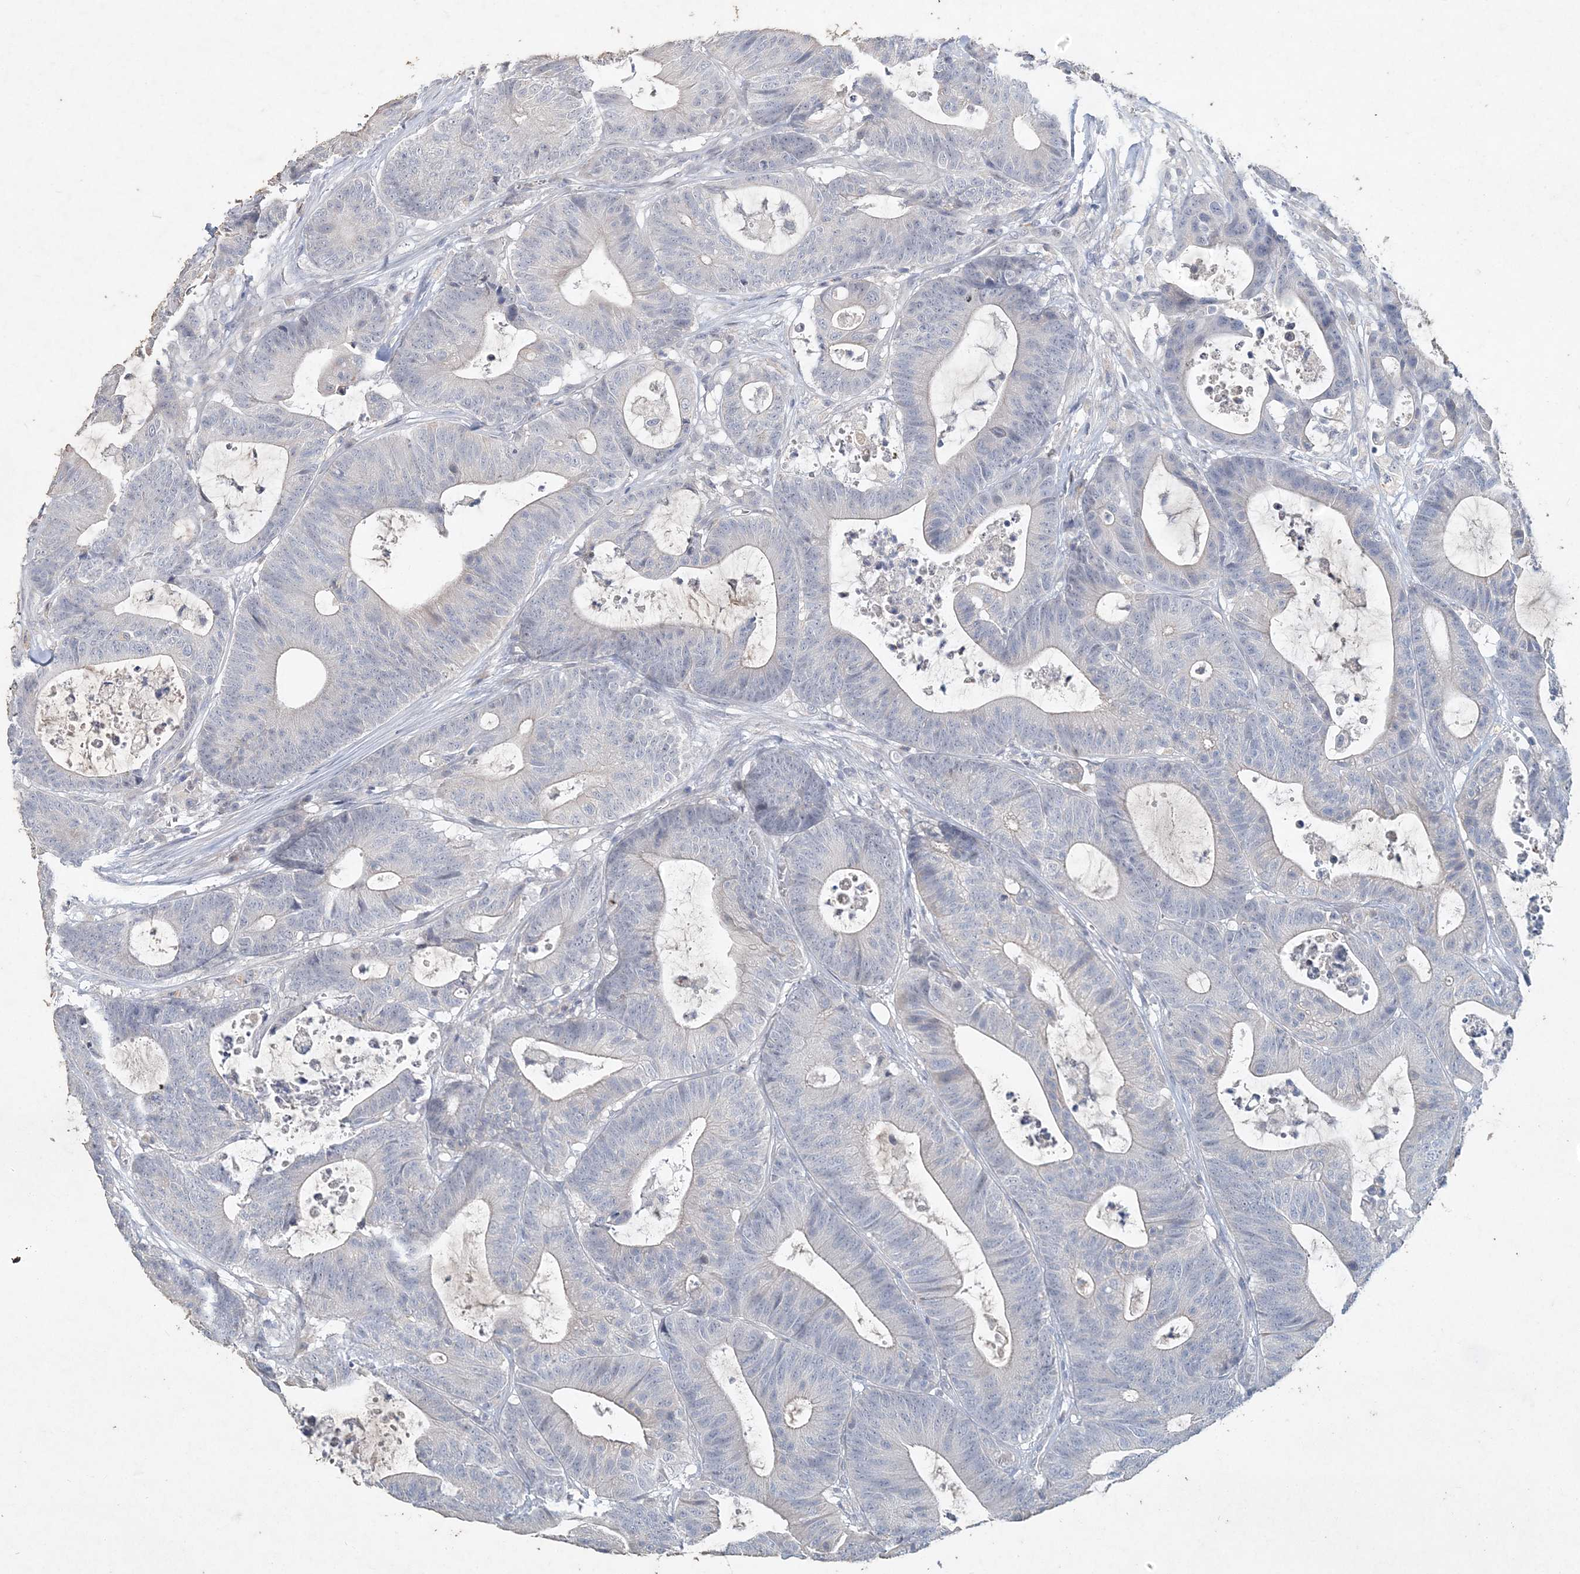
{"staining": {"intensity": "negative", "quantity": "none", "location": "none"}, "tissue": "colorectal cancer", "cell_type": "Tumor cells", "image_type": "cancer", "snomed": [{"axis": "morphology", "description": "Adenocarcinoma, NOS"}, {"axis": "topography", "description": "Colon"}], "caption": "Protein analysis of colorectal cancer reveals no significant staining in tumor cells.", "gene": "DNAH5", "patient": {"sex": "female", "age": 84}}